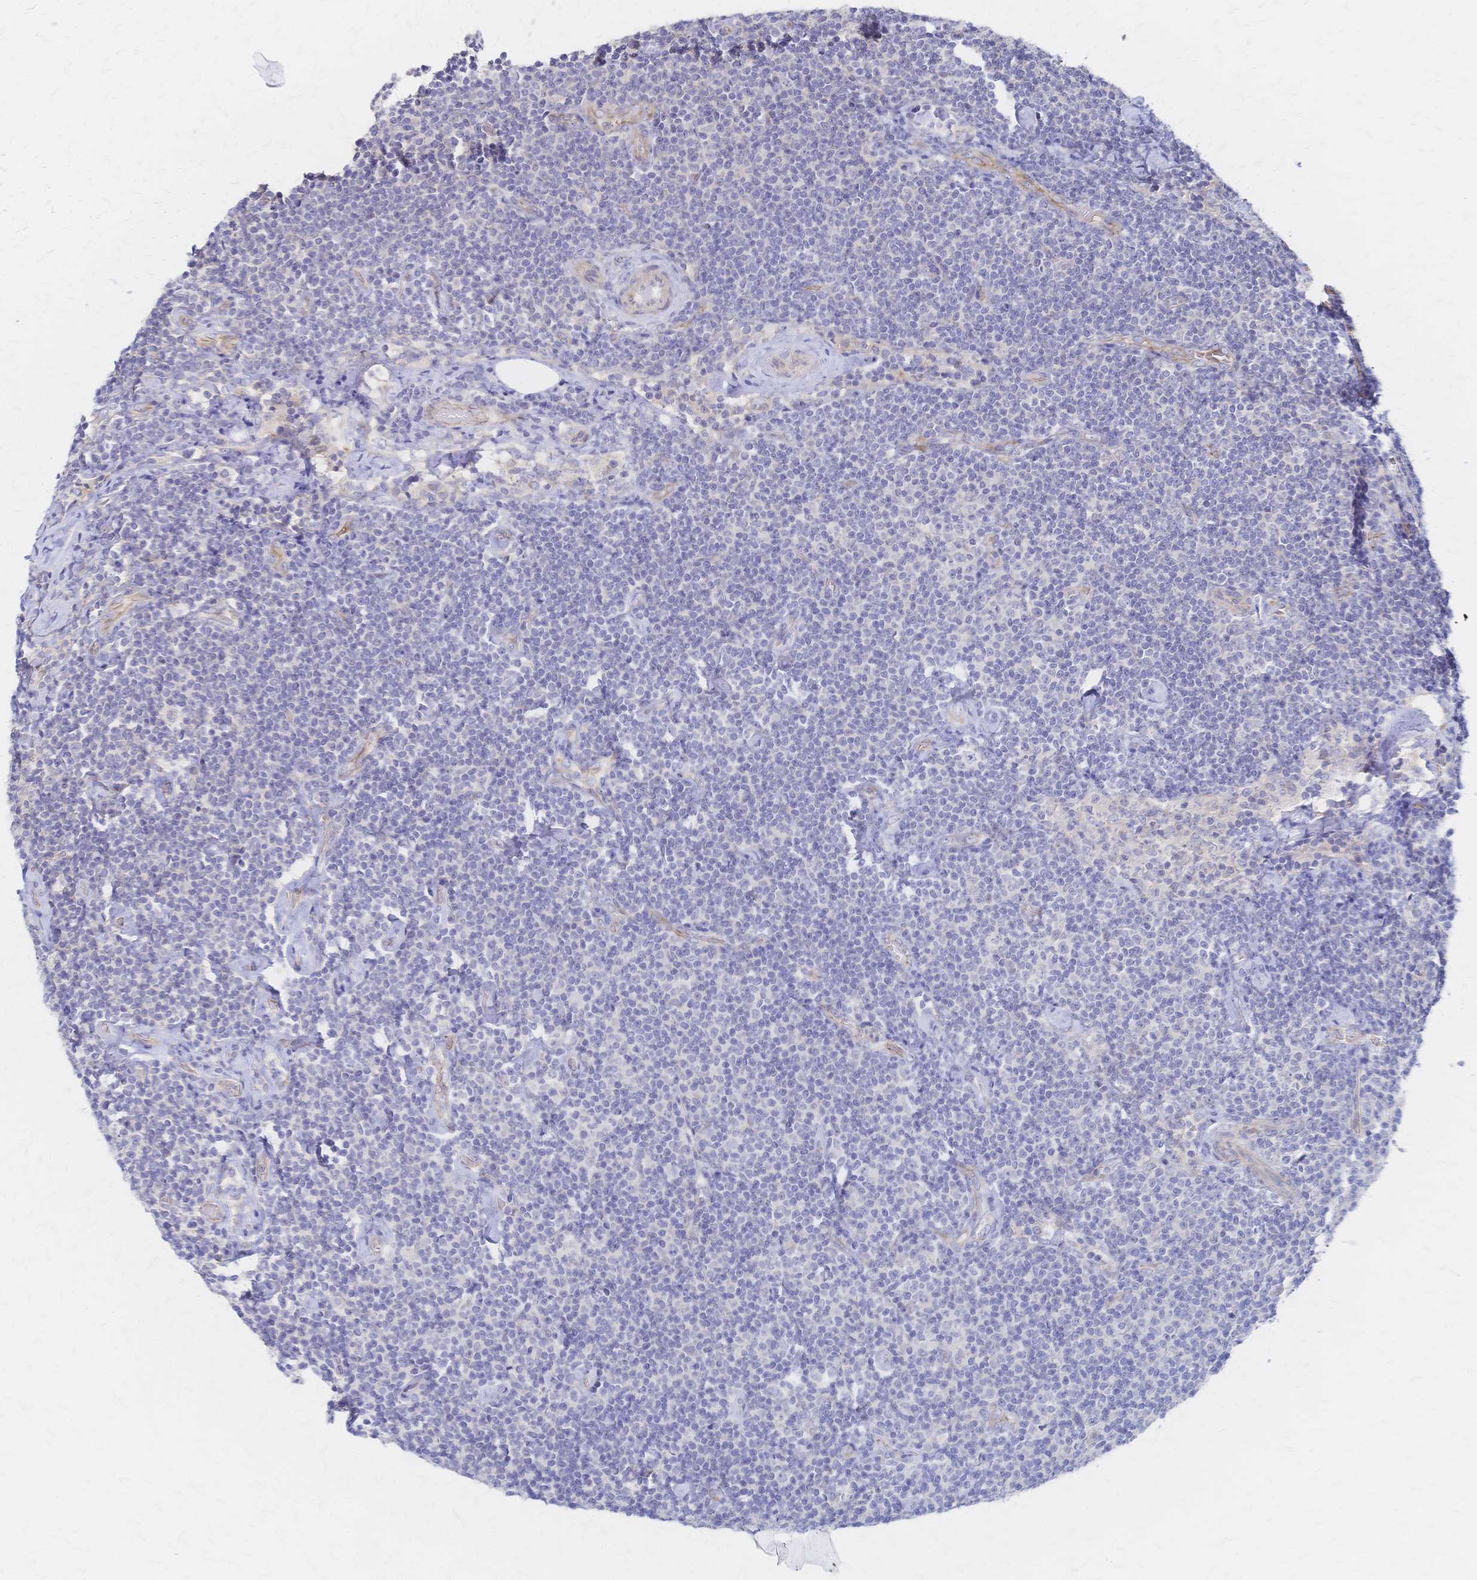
{"staining": {"intensity": "negative", "quantity": "none", "location": "none"}, "tissue": "lymphoma", "cell_type": "Tumor cells", "image_type": "cancer", "snomed": [{"axis": "morphology", "description": "Malignant lymphoma, non-Hodgkin's type, Low grade"}, {"axis": "topography", "description": "Lymph node"}], "caption": "IHC histopathology image of neoplastic tissue: lymphoma stained with DAB exhibits no significant protein positivity in tumor cells.", "gene": "SLC5A1", "patient": {"sex": "male", "age": 81}}